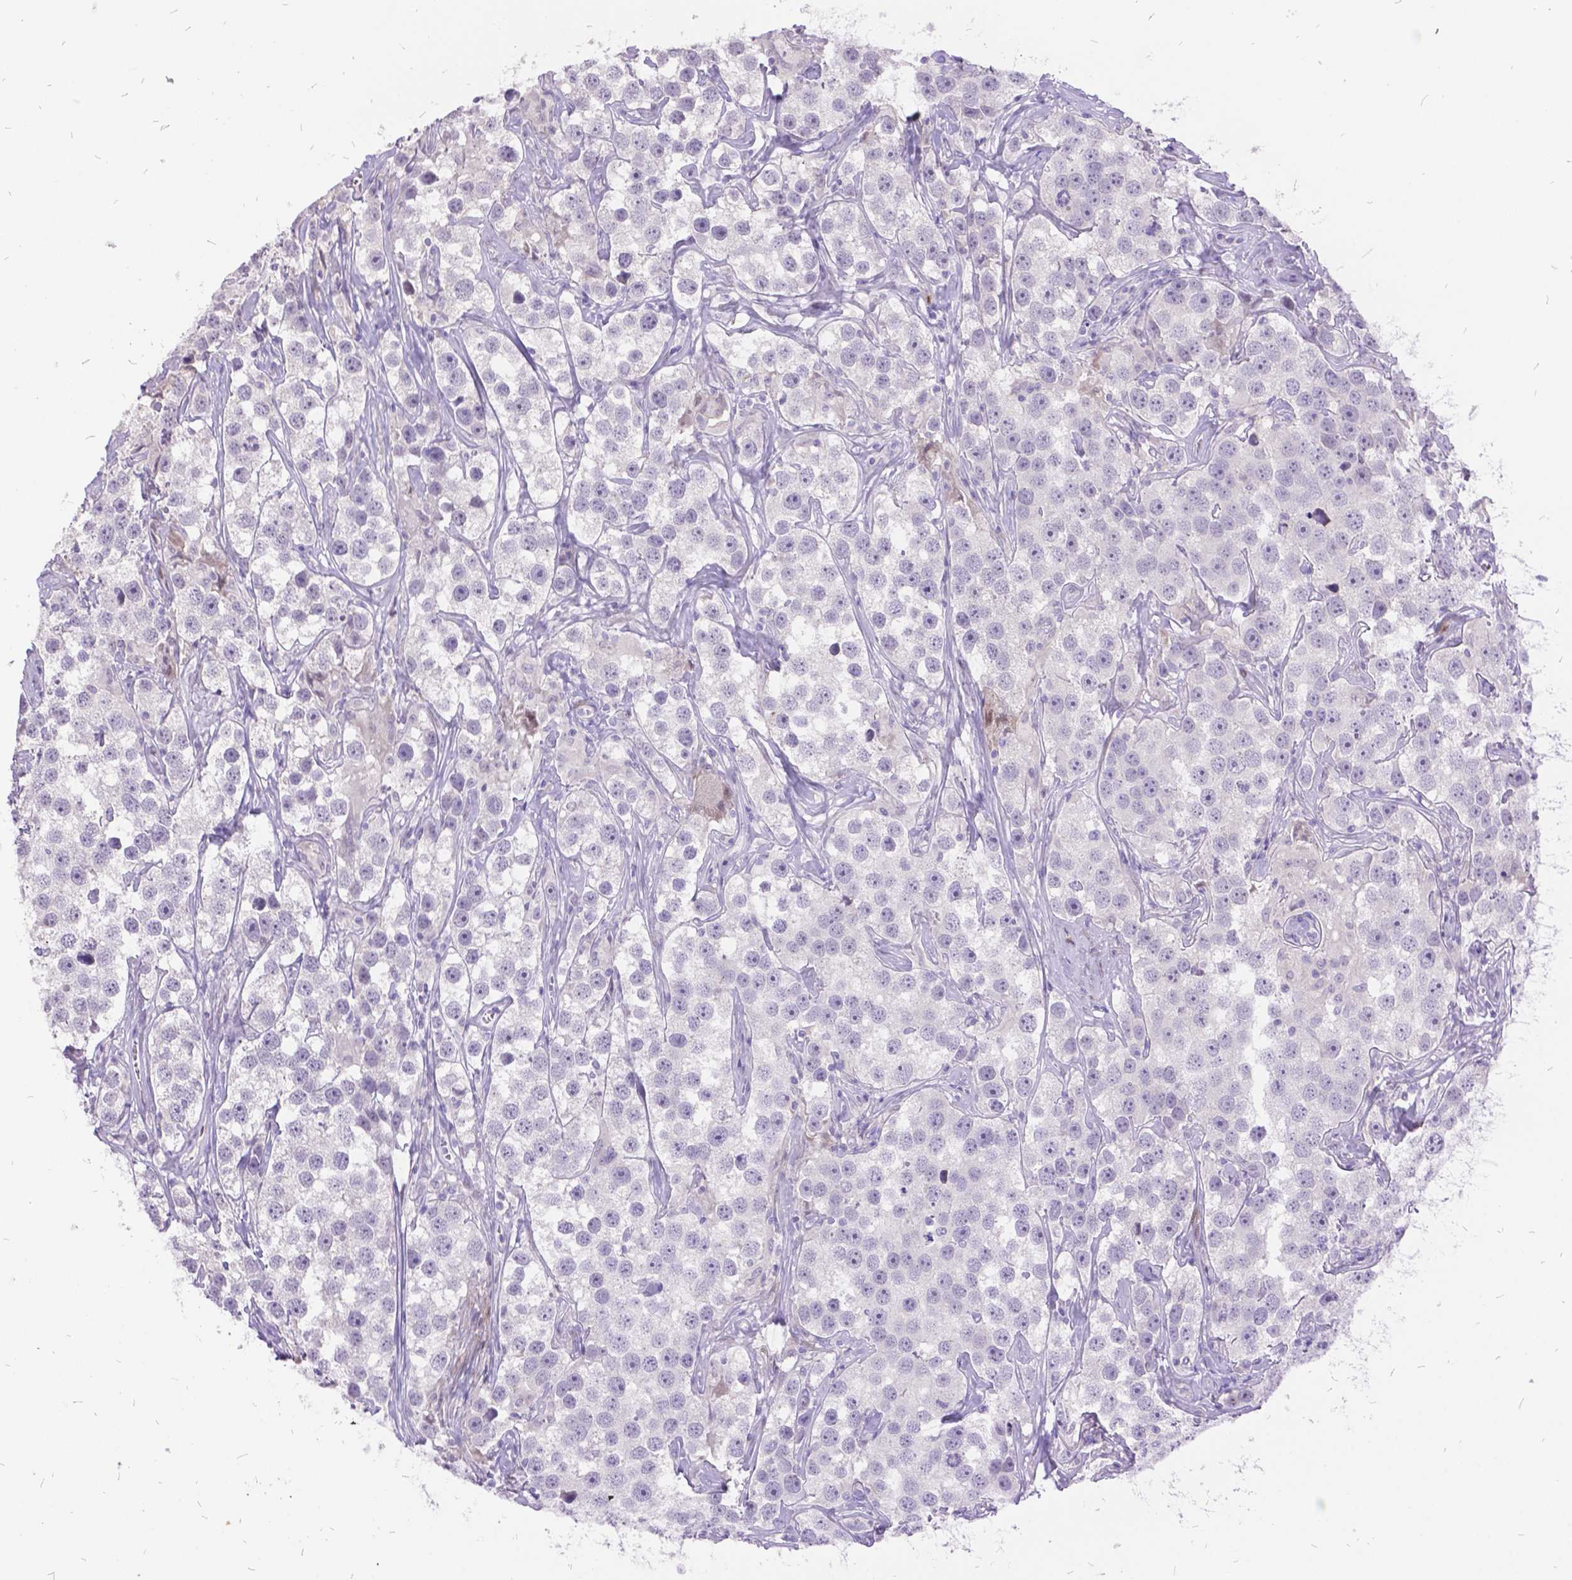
{"staining": {"intensity": "negative", "quantity": "none", "location": "none"}, "tissue": "testis cancer", "cell_type": "Tumor cells", "image_type": "cancer", "snomed": [{"axis": "morphology", "description": "Seminoma, NOS"}, {"axis": "topography", "description": "Testis"}], "caption": "Tumor cells are negative for brown protein staining in seminoma (testis).", "gene": "ITGB6", "patient": {"sex": "male", "age": 49}}